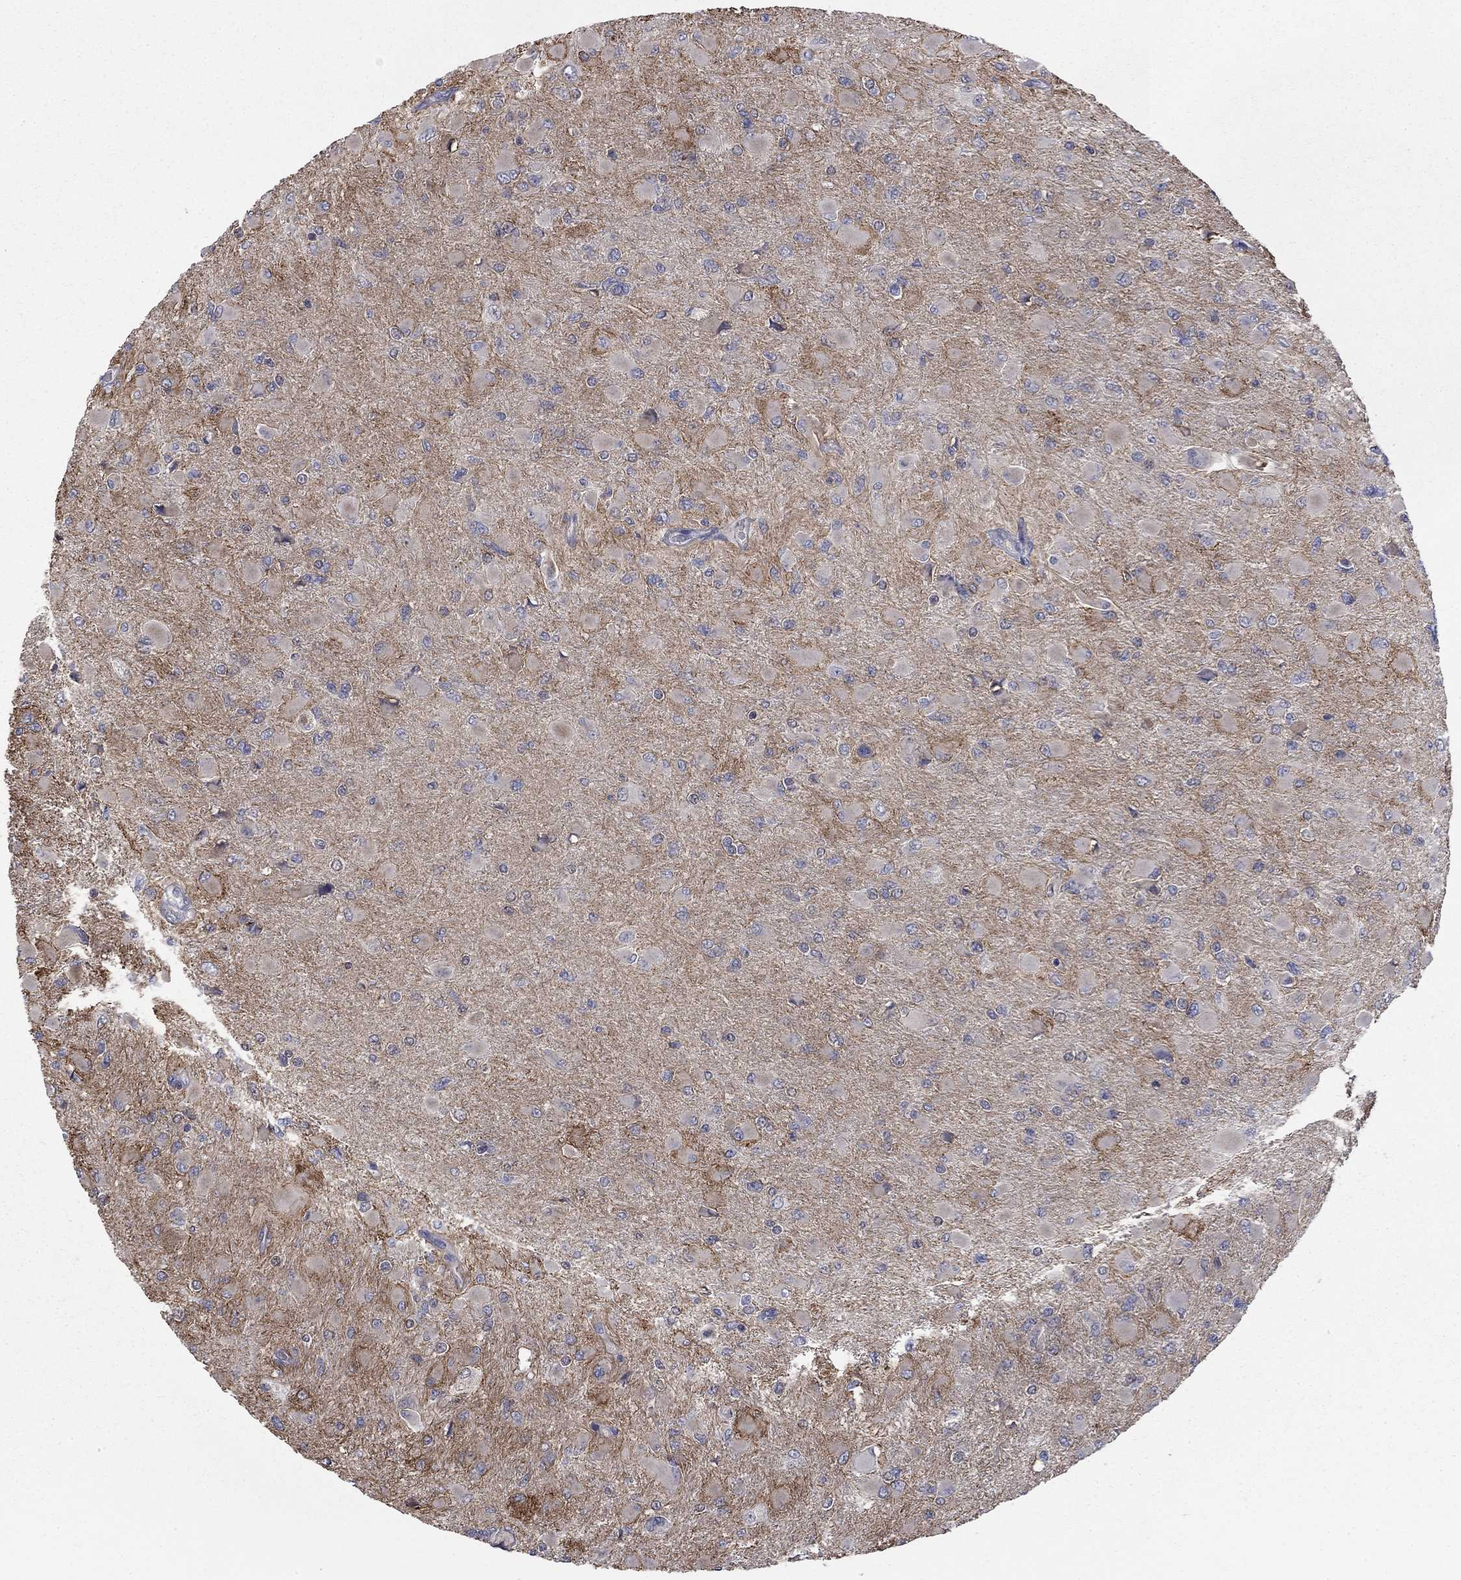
{"staining": {"intensity": "negative", "quantity": "none", "location": "none"}, "tissue": "glioma", "cell_type": "Tumor cells", "image_type": "cancer", "snomed": [{"axis": "morphology", "description": "Glioma, malignant, High grade"}, {"axis": "topography", "description": "Cerebral cortex"}], "caption": "This is an immunohistochemistry image of glioma. There is no positivity in tumor cells.", "gene": "PDZD2", "patient": {"sex": "female", "age": 36}}